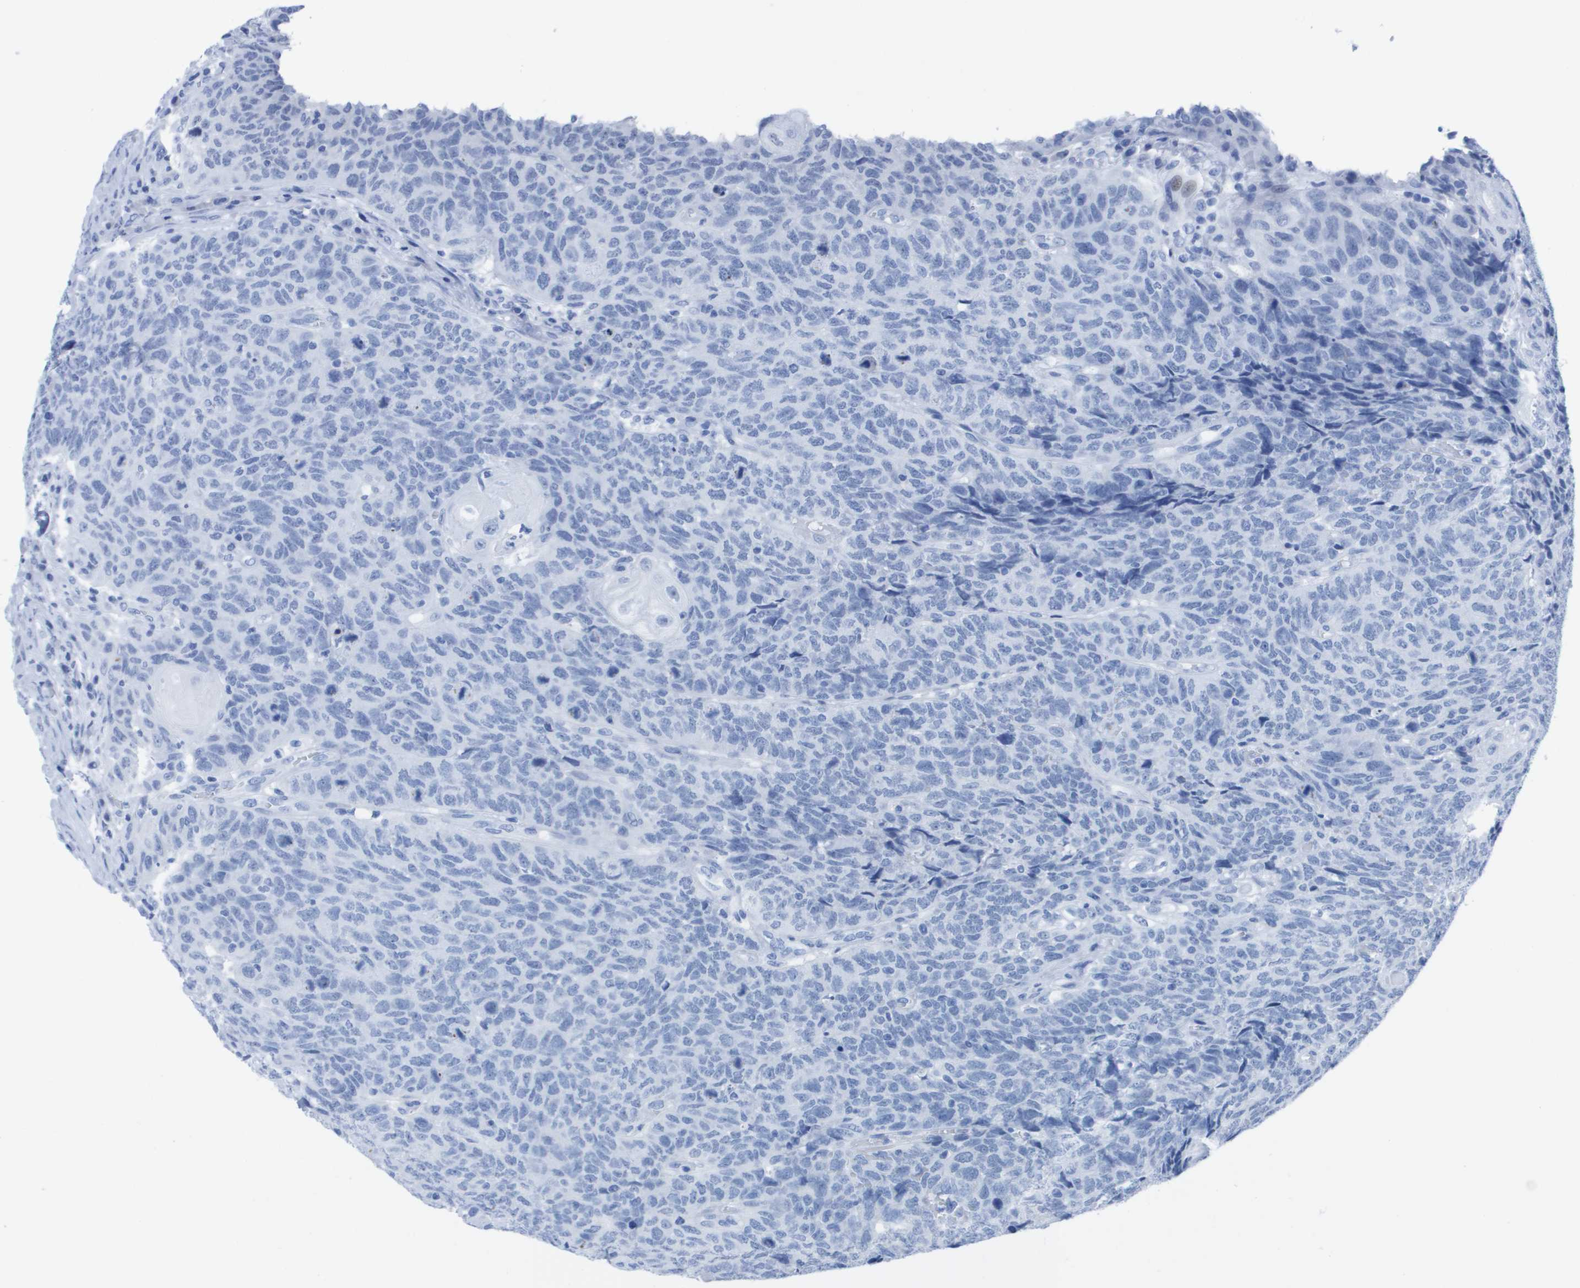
{"staining": {"intensity": "negative", "quantity": "none", "location": "none"}, "tissue": "head and neck cancer", "cell_type": "Tumor cells", "image_type": "cancer", "snomed": [{"axis": "morphology", "description": "Squamous cell carcinoma, NOS"}, {"axis": "topography", "description": "Head-Neck"}], "caption": "Head and neck cancer (squamous cell carcinoma) was stained to show a protein in brown. There is no significant positivity in tumor cells.", "gene": "KCNA3", "patient": {"sex": "male", "age": 66}}